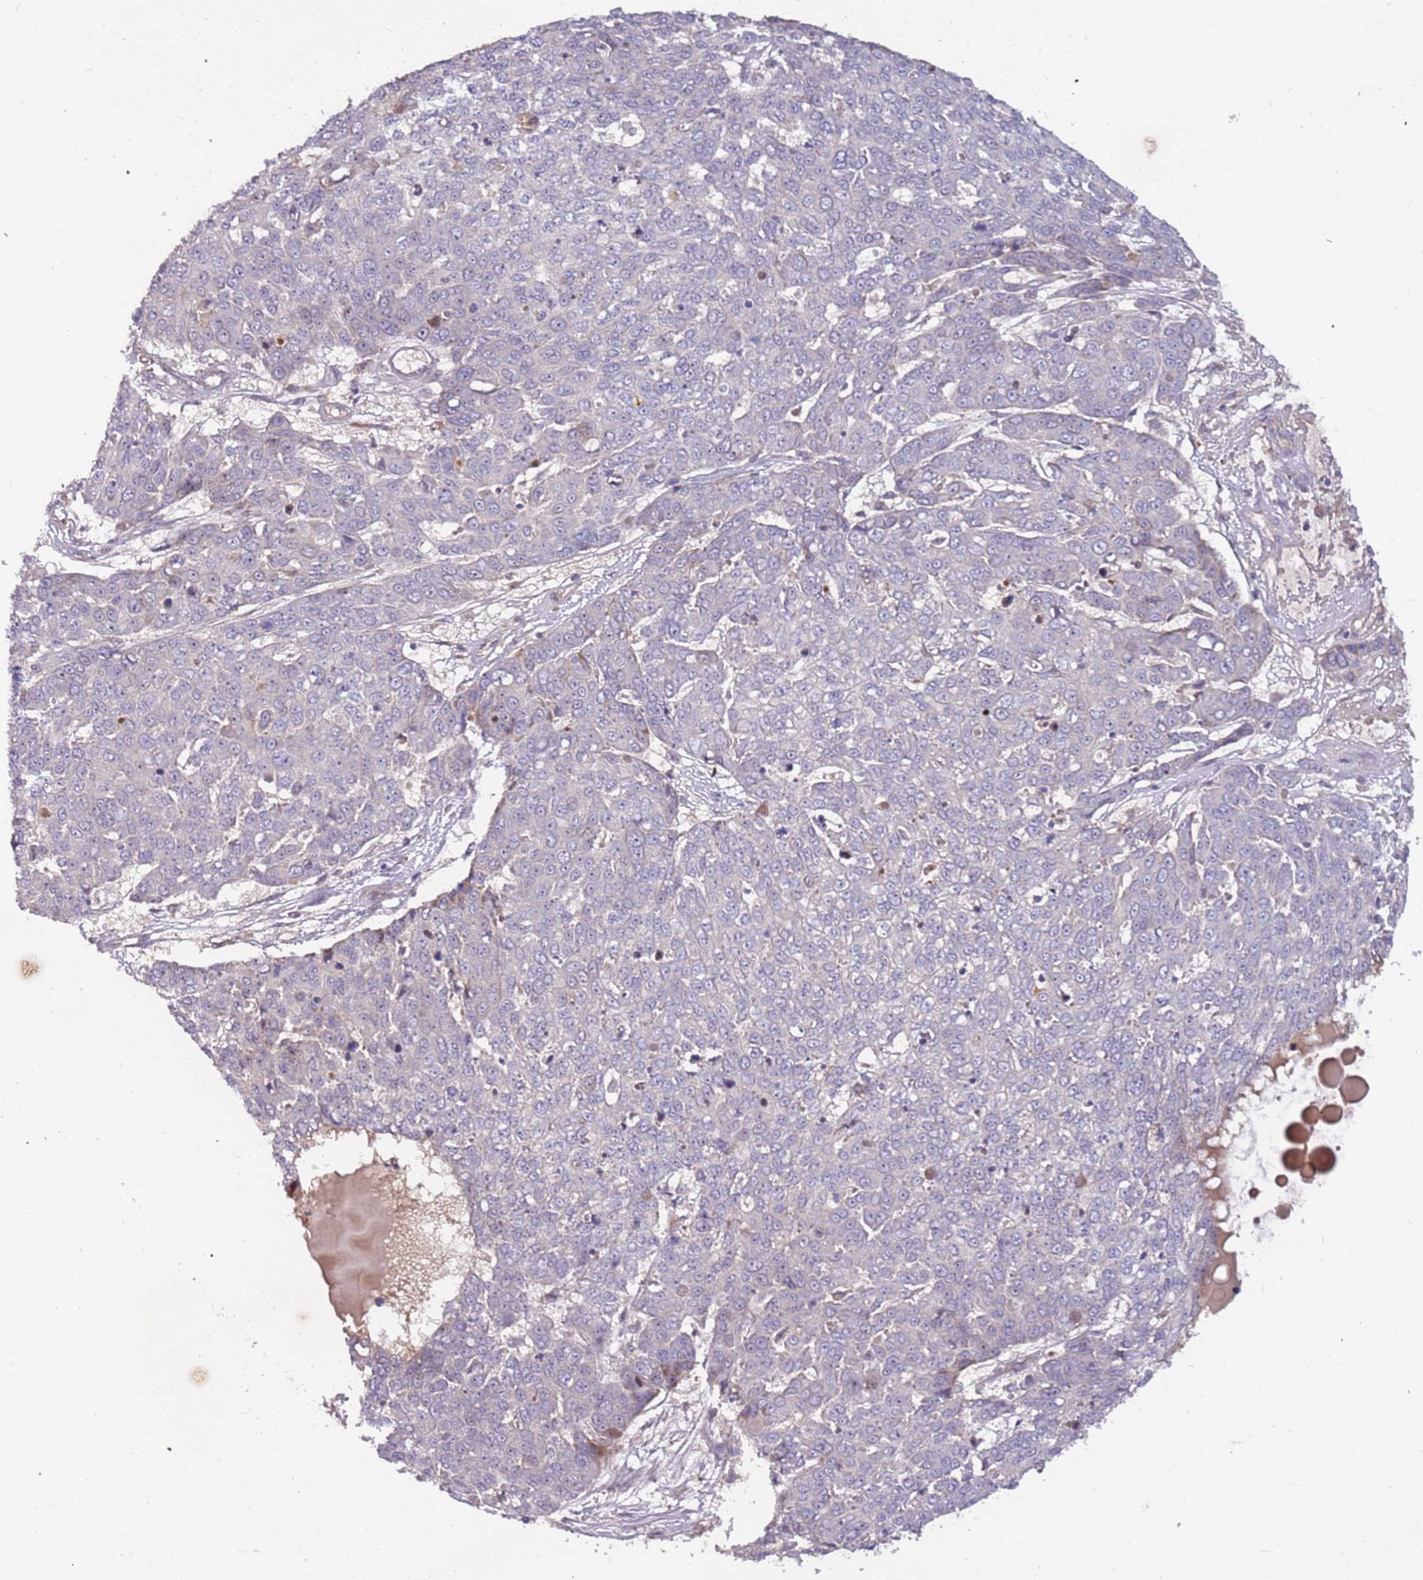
{"staining": {"intensity": "negative", "quantity": "none", "location": "none"}, "tissue": "skin cancer", "cell_type": "Tumor cells", "image_type": "cancer", "snomed": [{"axis": "morphology", "description": "Squamous cell carcinoma, NOS"}, {"axis": "topography", "description": "Skin"}], "caption": "IHC photomicrograph of neoplastic tissue: squamous cell carcinoma (skin) stained with DAB (3,3'-diaminobenzidine) exhibits no significant protein expression in tumor cells.", "gene": "TRAPPC6B", "patient": {"sex": "male", "age": 71}}